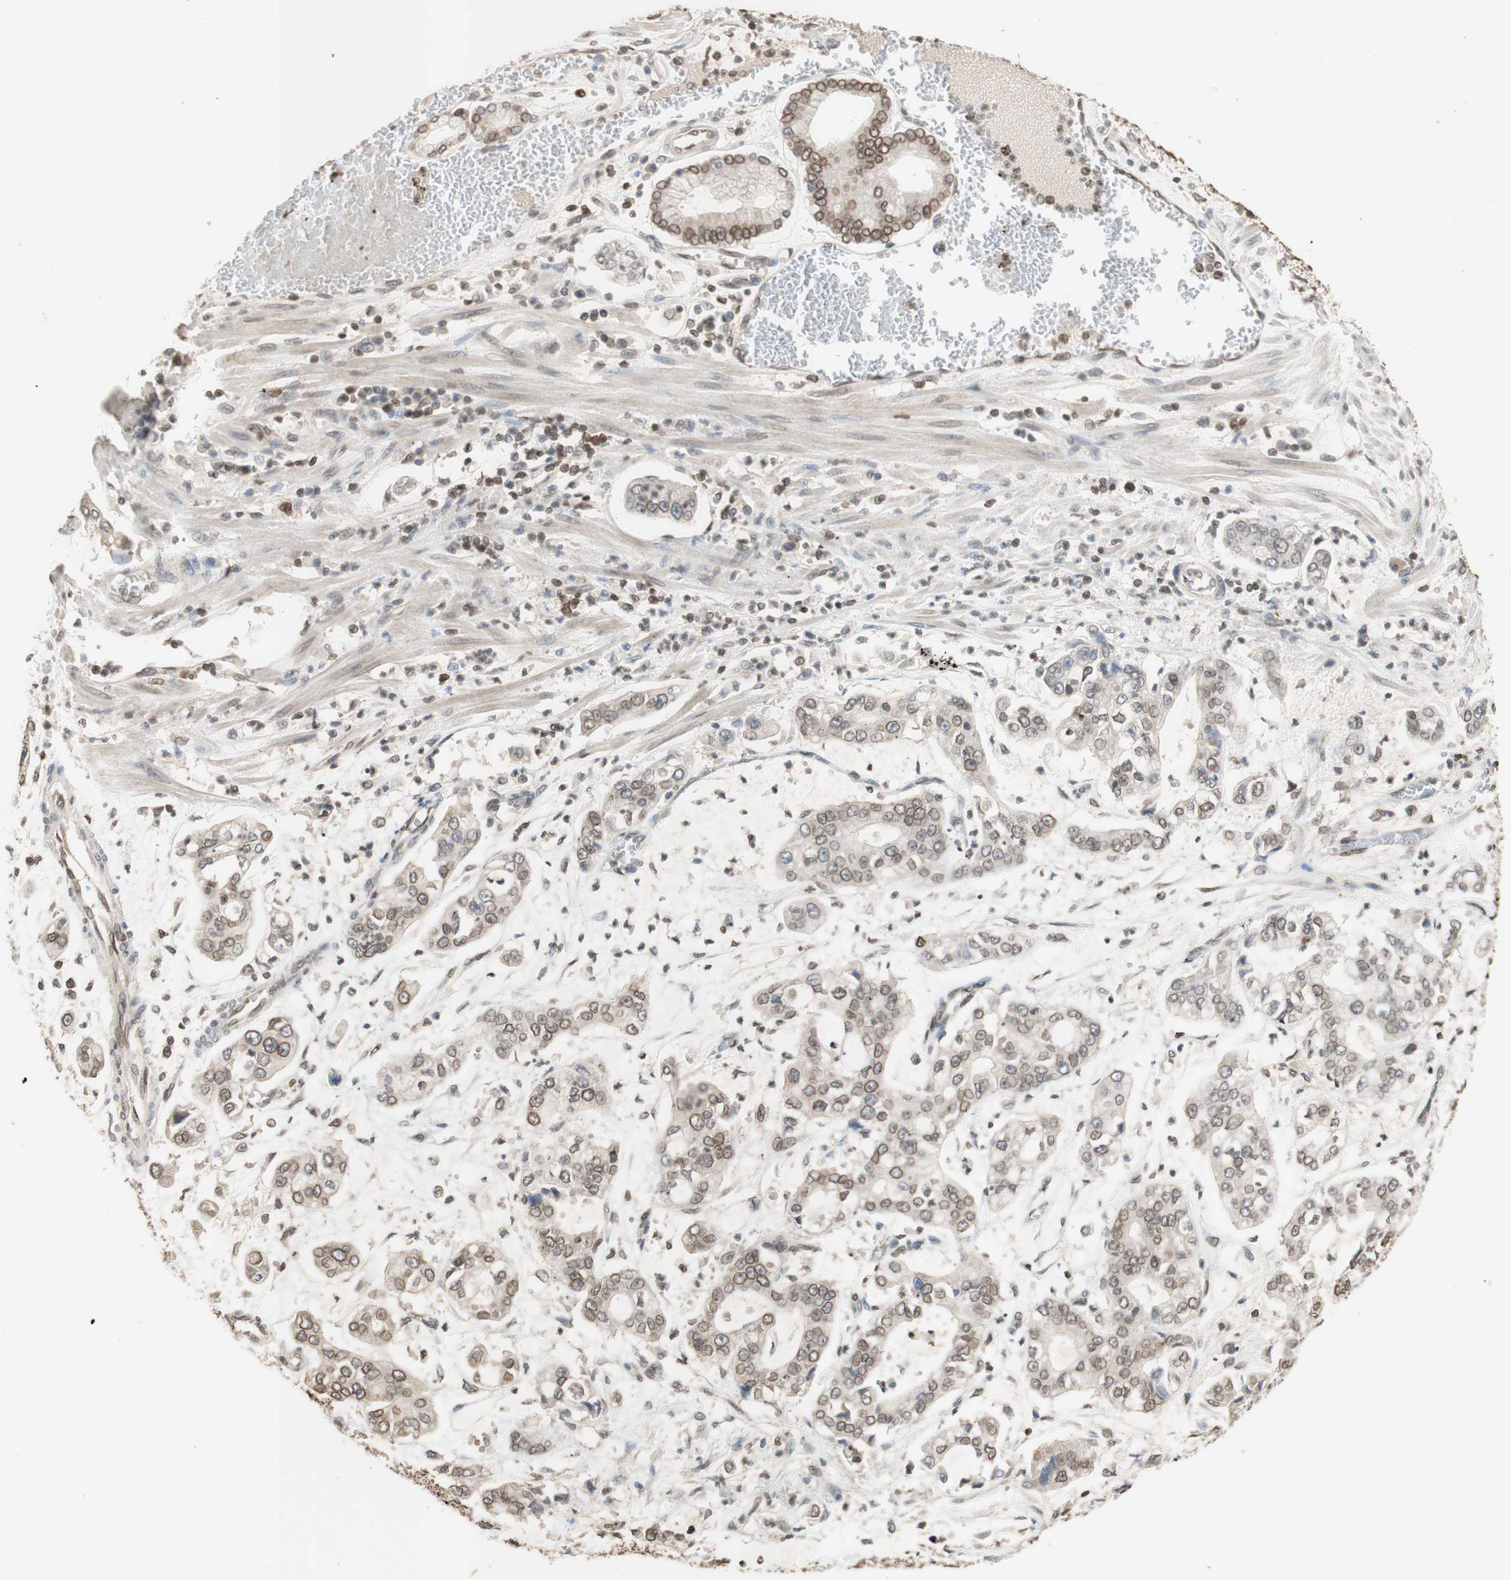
{"staining": {"intensity": "moderate", "quantity": "25%-75%", "location": "cytoplasmic/membranous"}, "tissue": "stomach cancer", "cell_type": "Tumor cells", "image_type": "cancer", "snomed": [{"axis": "morphology", "description": "Adenocarcinoma, NOS"}, {"axis": "topography", "description": "Stomach"}], "caption": "Immunohistochemical staining of human stomach adenocarcinoma shows medium levels of moderate cytoplasmic/membranous expression in approximately 25%-75% of tumor cells. (brown staining indicates protein expression, while blue staining denotes nuclei).", "gene": "TMPO", "patient": {"sex": "male", "age": 76}}